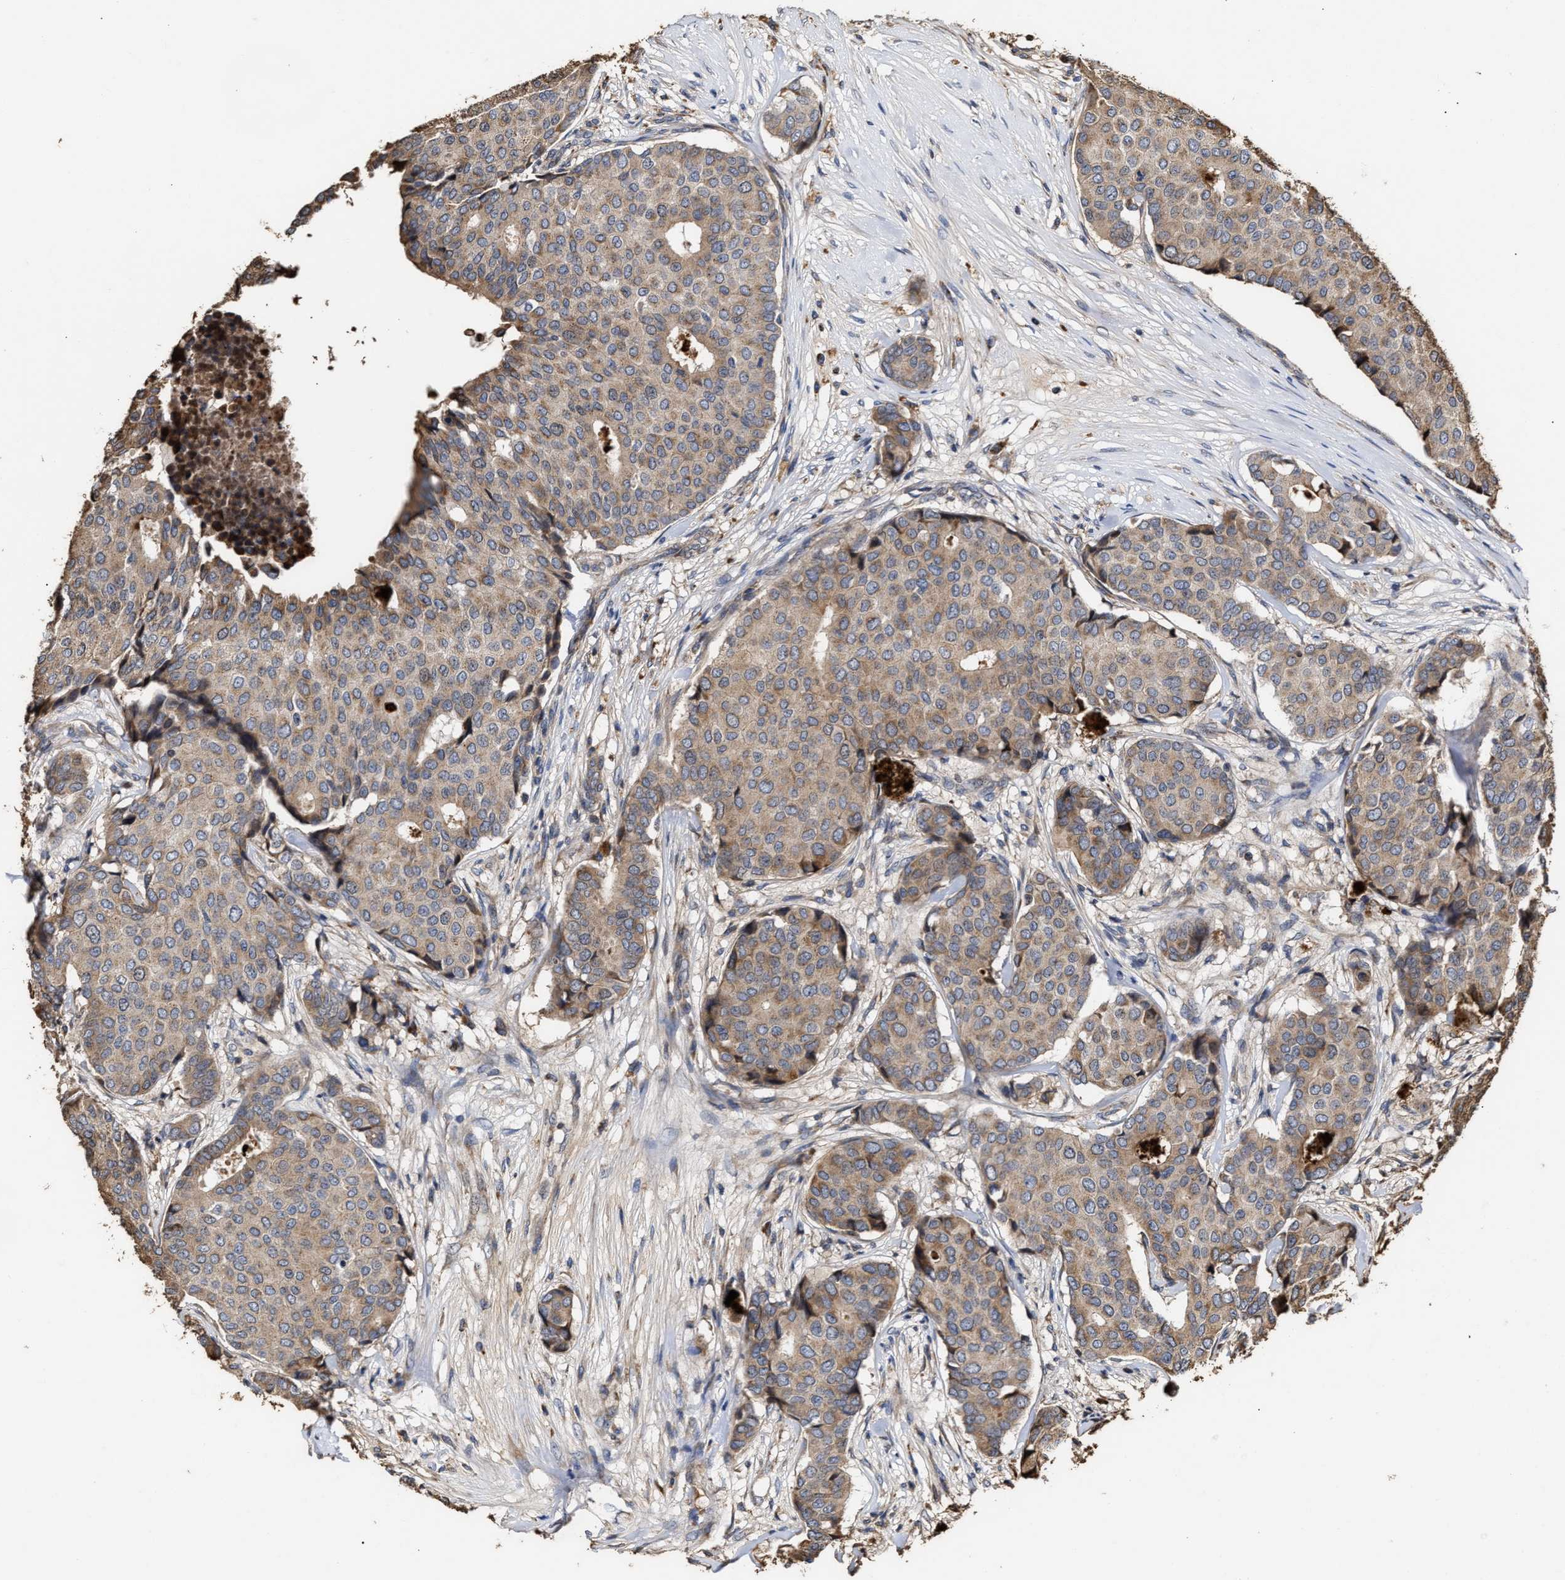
{"staining": {"intensity": "weak", "quantity": ">75%", "location": "cytoplasmic/membranous"}, "tissue": "breast cancer", "cell_type": "Tumor cells", "image_type": "cancer", "snomed": [{"axis": "morphology", "description": "Duct carcinoma"}, {"axis": "topography", "description": "Breast"}], "caption": "Human breast intraductal carcinoma stained with a brown dye shows weak cytoplasmic/membranous positive staining in approximately >75% of tumor cells.", "gene": "GOSR1", "patient": {"sex": "female", "age": 75}}